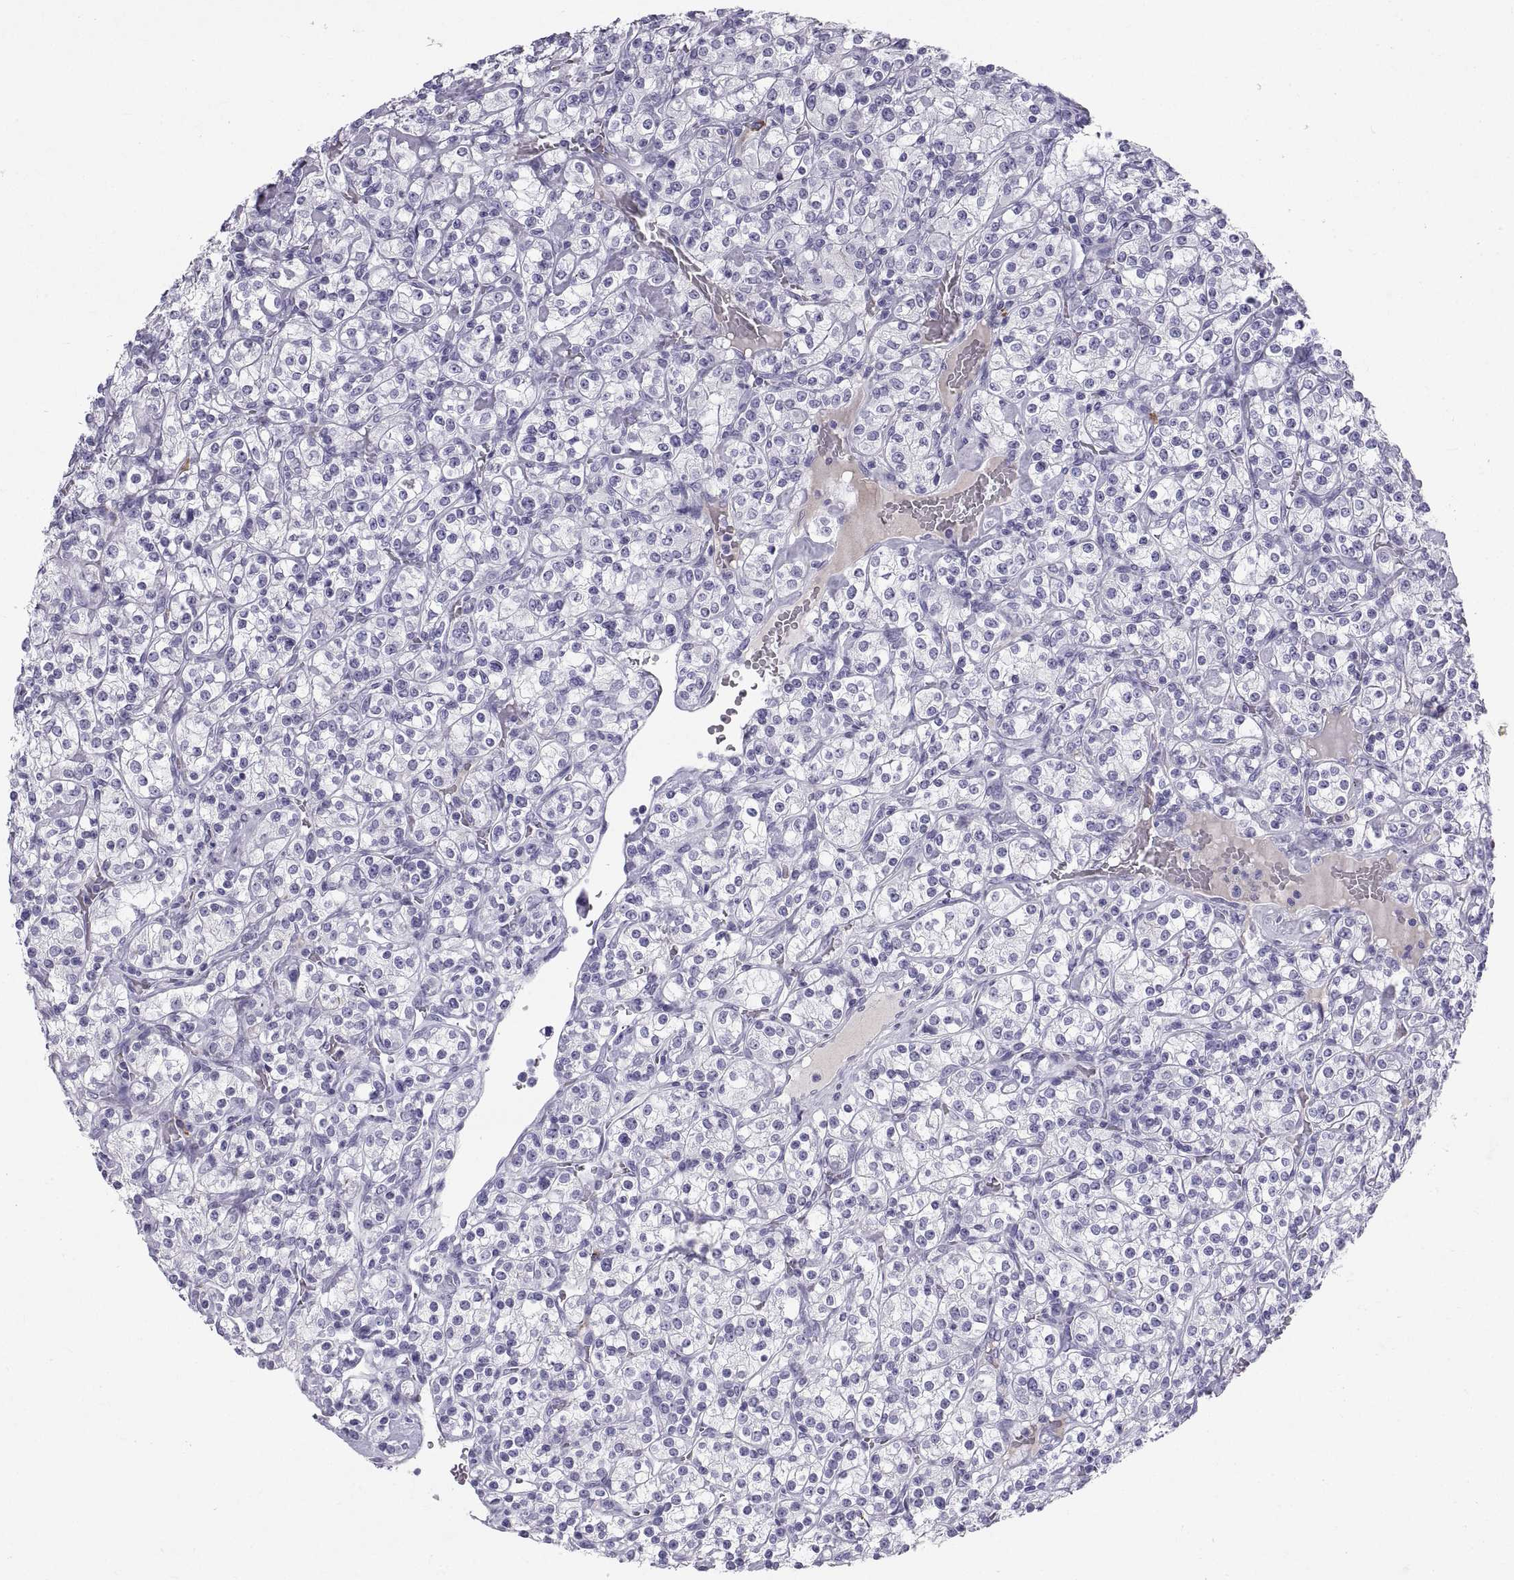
{"staining": {"intensity": "negative", "quantity": "none", "location": "none"}, "tissue": "renal cancer", "cell_type": "Tumor cells", "image_type": "cancer", "snomed": [{"axis": "morphology", "description": "Adenocarcinoma, NOS"}, {"axis": "topography", "description": "Kidney"}], "caption": "A high-resolution histopathology image shows IHC staining of renal adenocarcinoma, which reveals no significant expression in tumor cells.", "gene": "CT47A10", "patient": {"sex": "male", "age": 77}}